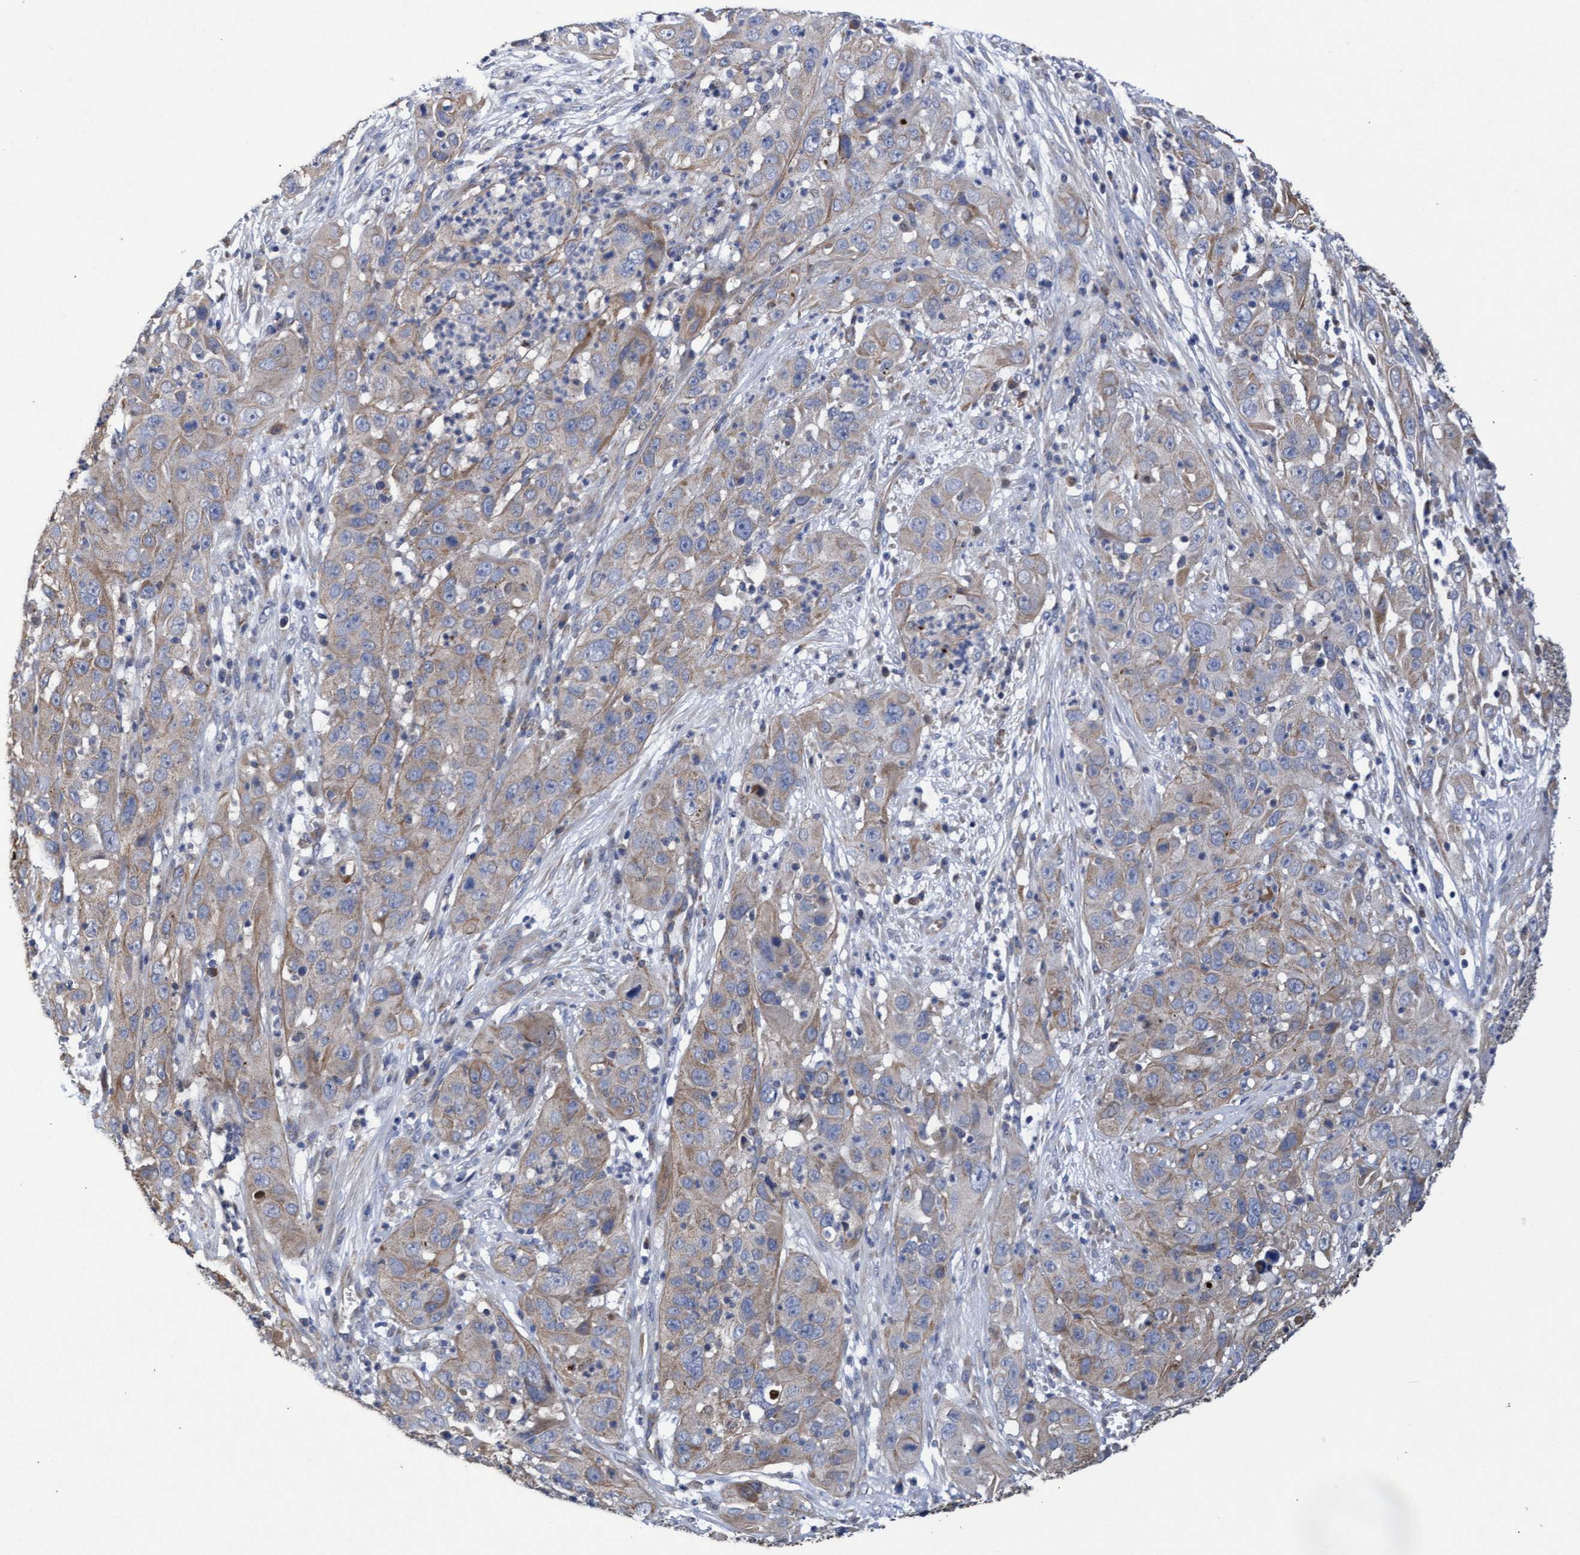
{"staining": {"intensity": "weak", "quantity": ">75%", "location": "cytoplasmic/membranous"}, "tissue": "cervical cancer", "cell_type": "Tumor cells", "image_type": "cancer", "snomed": [{"axis": "morphology", "description": "Squamous cell carcinoma, NOS"}, {"axis": "topography", "description": "Cervix"}], "caption": "A brown stain shows weak cytoplasmic/membranous staining of a protein in human cervical cancer (squamous cell carcinoma) tumor cells.", "gene": "MRPL38", "patient": {"sex": "female", "age": 32}}